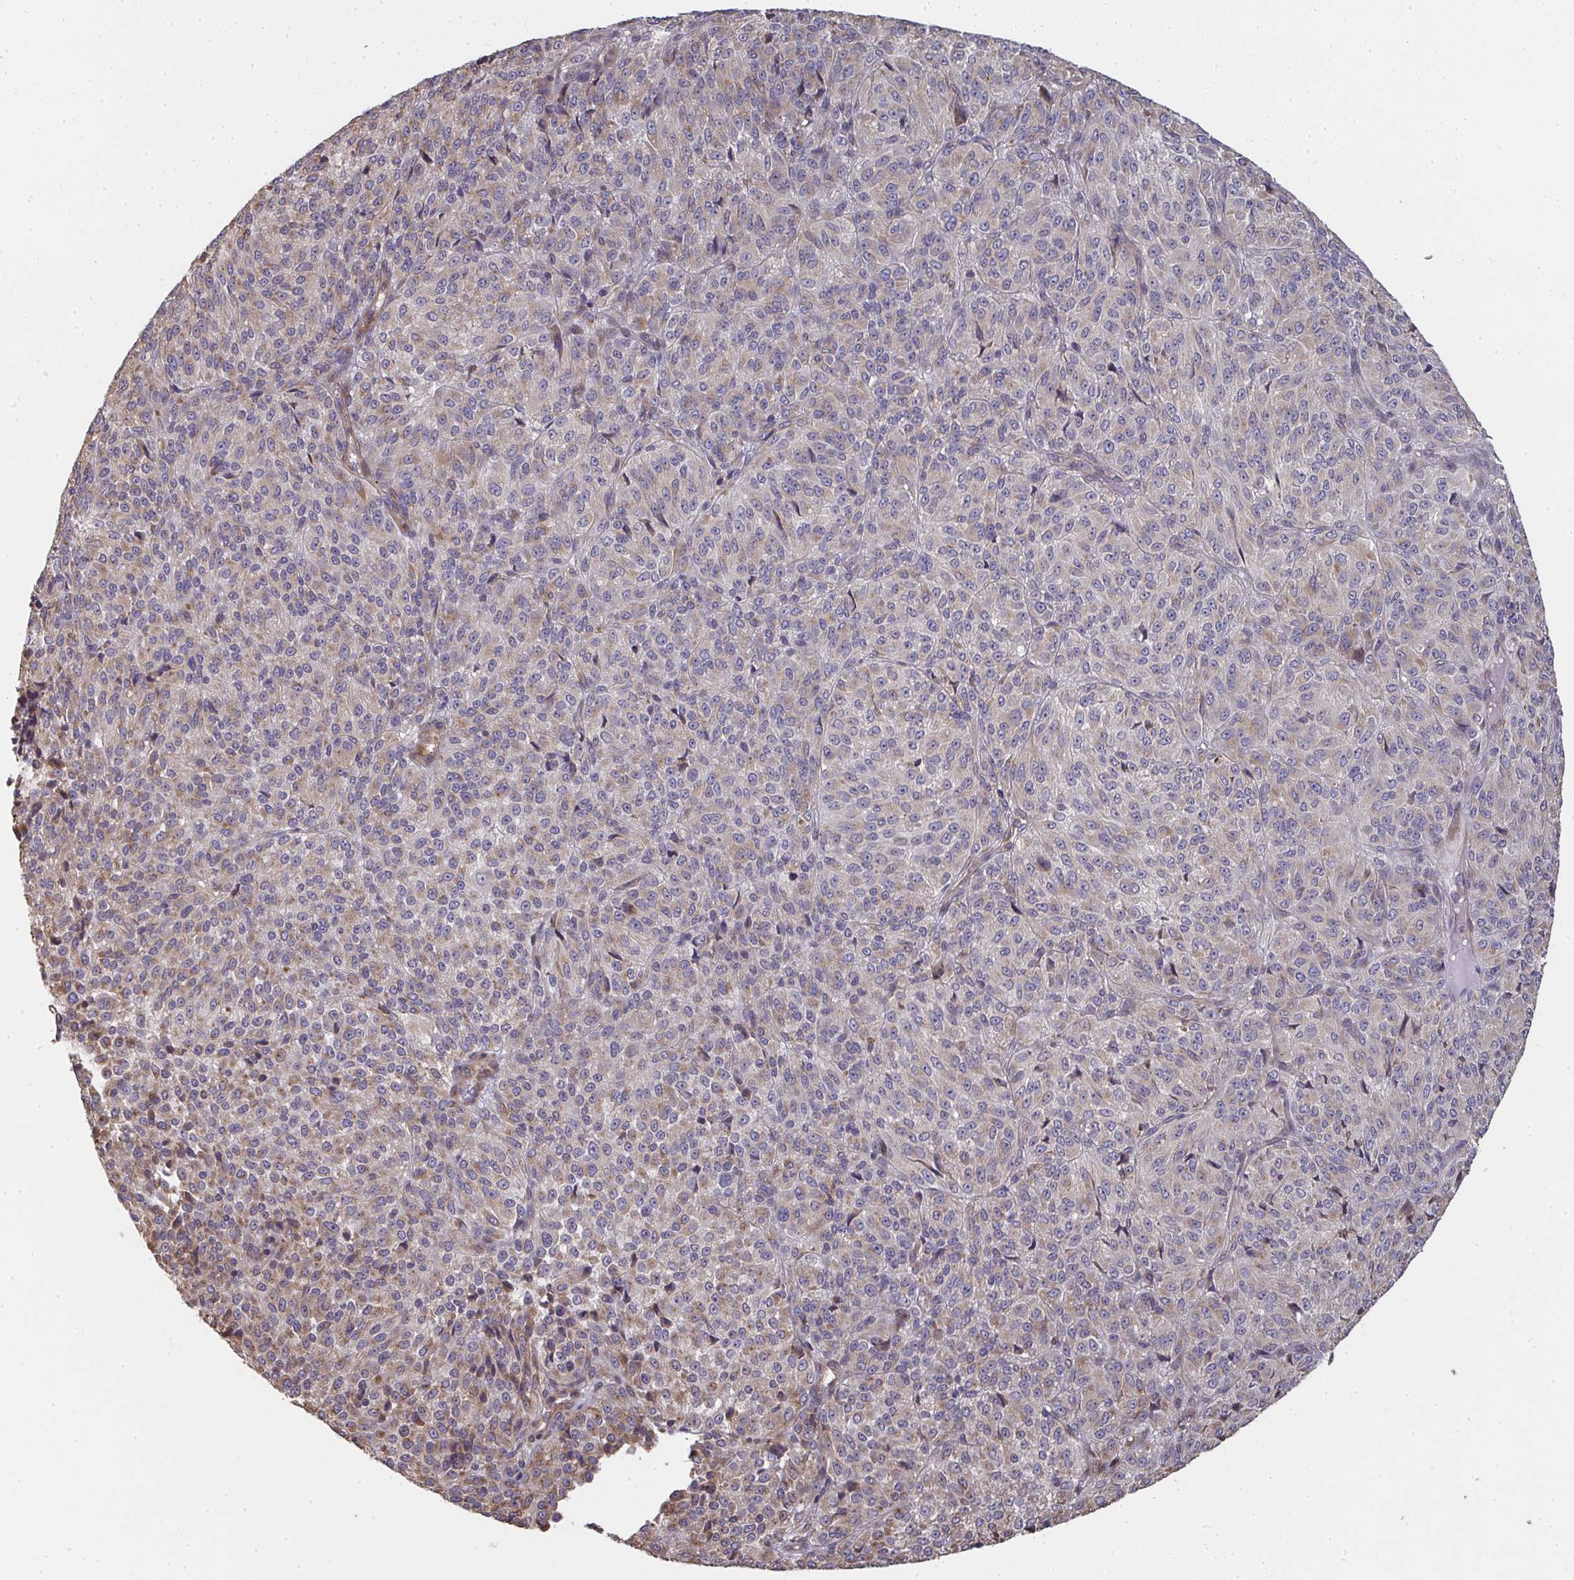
{"staining": {"intensity": "weak", "quantity": "25%-75%", "location": "cytoplasmic/membranous"}, "tissue": "melanoma", "cell_type": "Tumor cells", "image_type": "cancer", "snomed": [{"axis": "morphology", "description": "Malignant melanoma, Metastatic site"}, {"axis": "topography", "description": "Brain"}], "caption": "About 25%-75% of tumor cells in melanoma demonstrate weak cytoplasmic/membranous protein expression as visualized by brown immunohistochemical staining.", "gene": "ZFYVE28", "patient": {"sex": "female", "age": 56}}